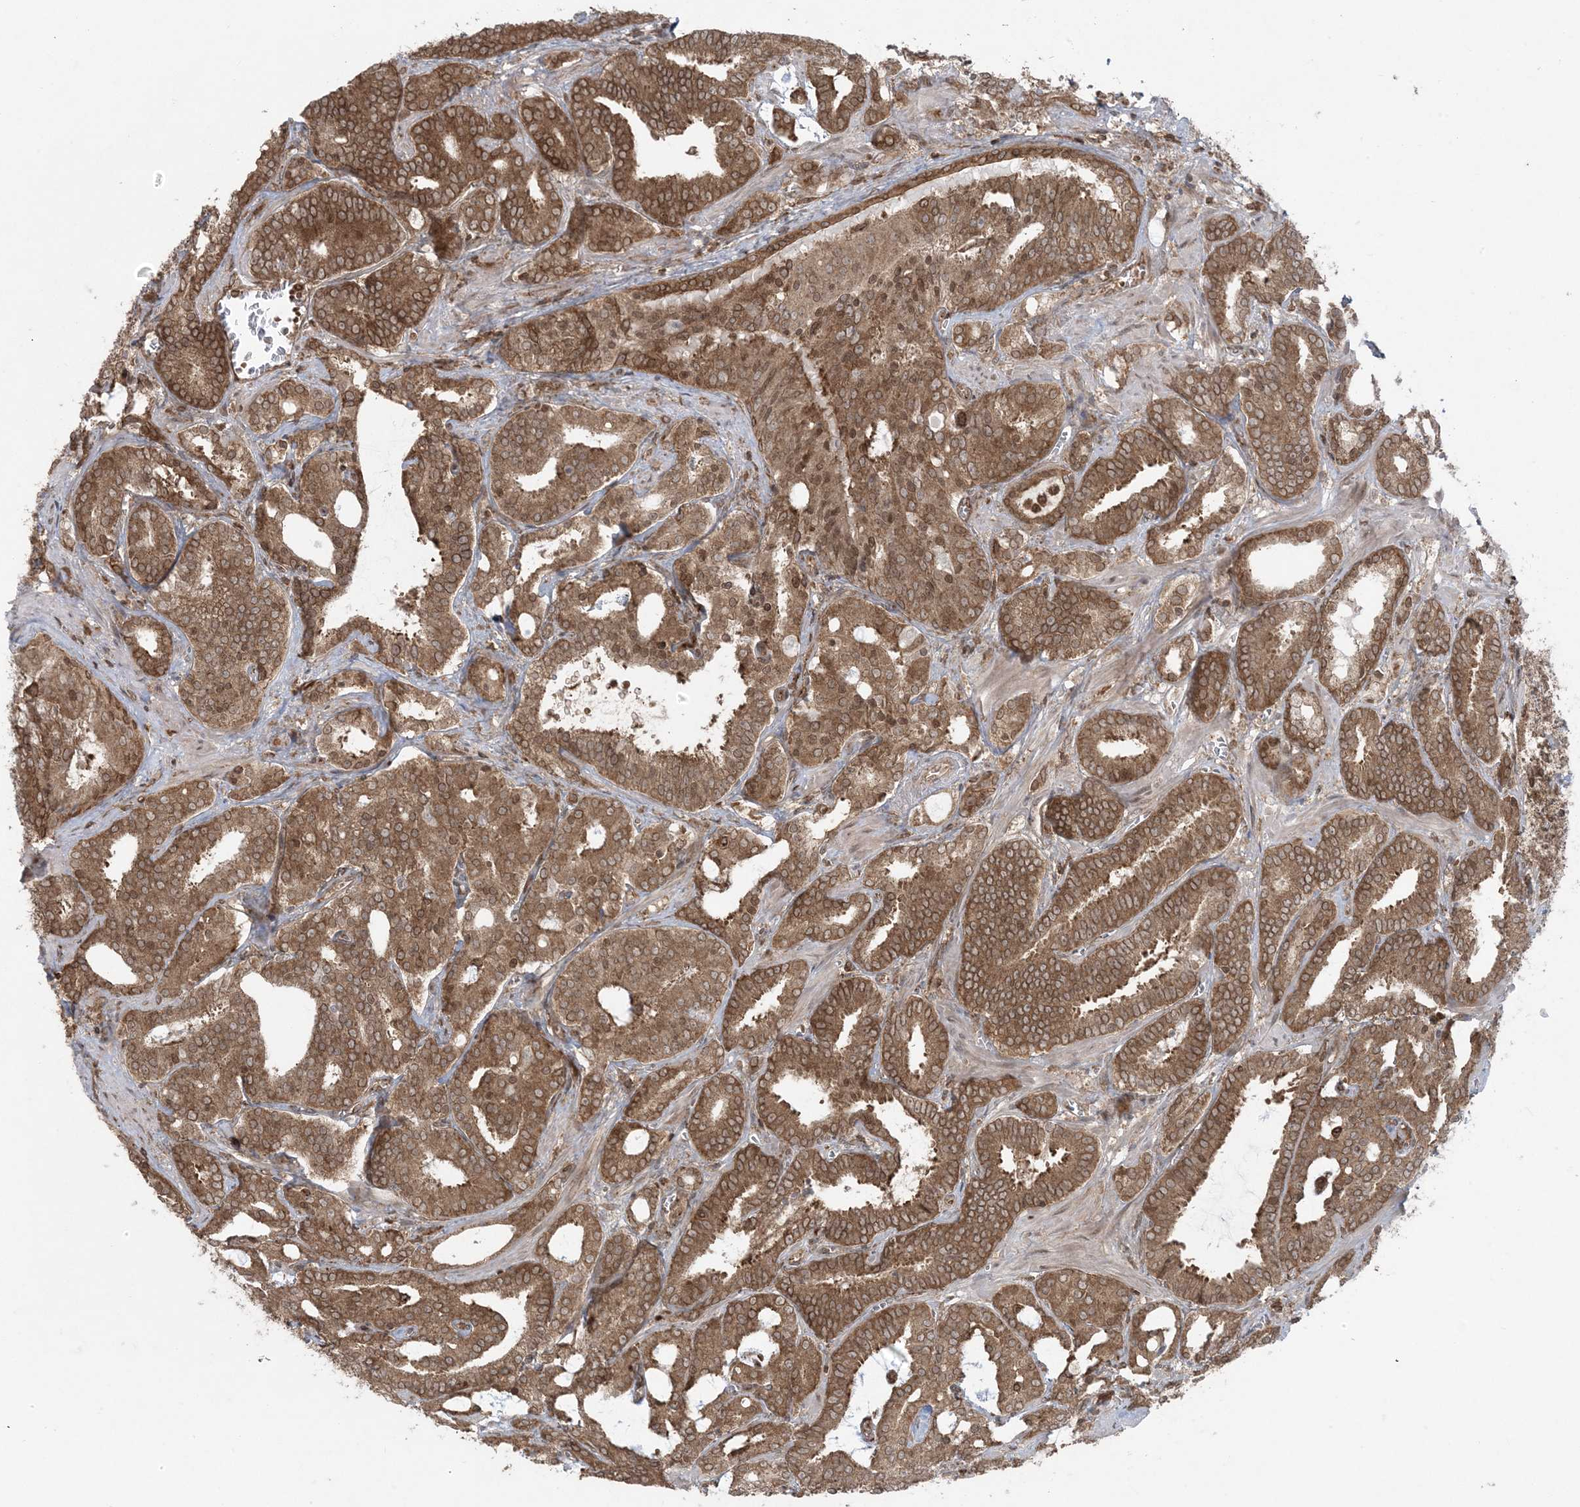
{"staining": {"intensity": "moderate", "quantity": ">75%", "location": "cytoplasmic/membranous,nuclear"}, "tissue": "prostate cancer", "cell_type": "Tumor cells", "image_type": "cancer", "snomed": [{"axis": "morphology", "description": "Adenocarcinoma, High grade"}, {"axis": "topography", "description": "Prostate and seminal vesicle, NOS"}], "caption": "Prostate cancer stained for a protein displays moderate cytoplasmic/membranous and nuclear positivity in tumor cells. (Brightfield microscopy of DAB IHC at high magnification).", "gene": "DDX19B", "patient": {"sex": "male", "age": 67}}